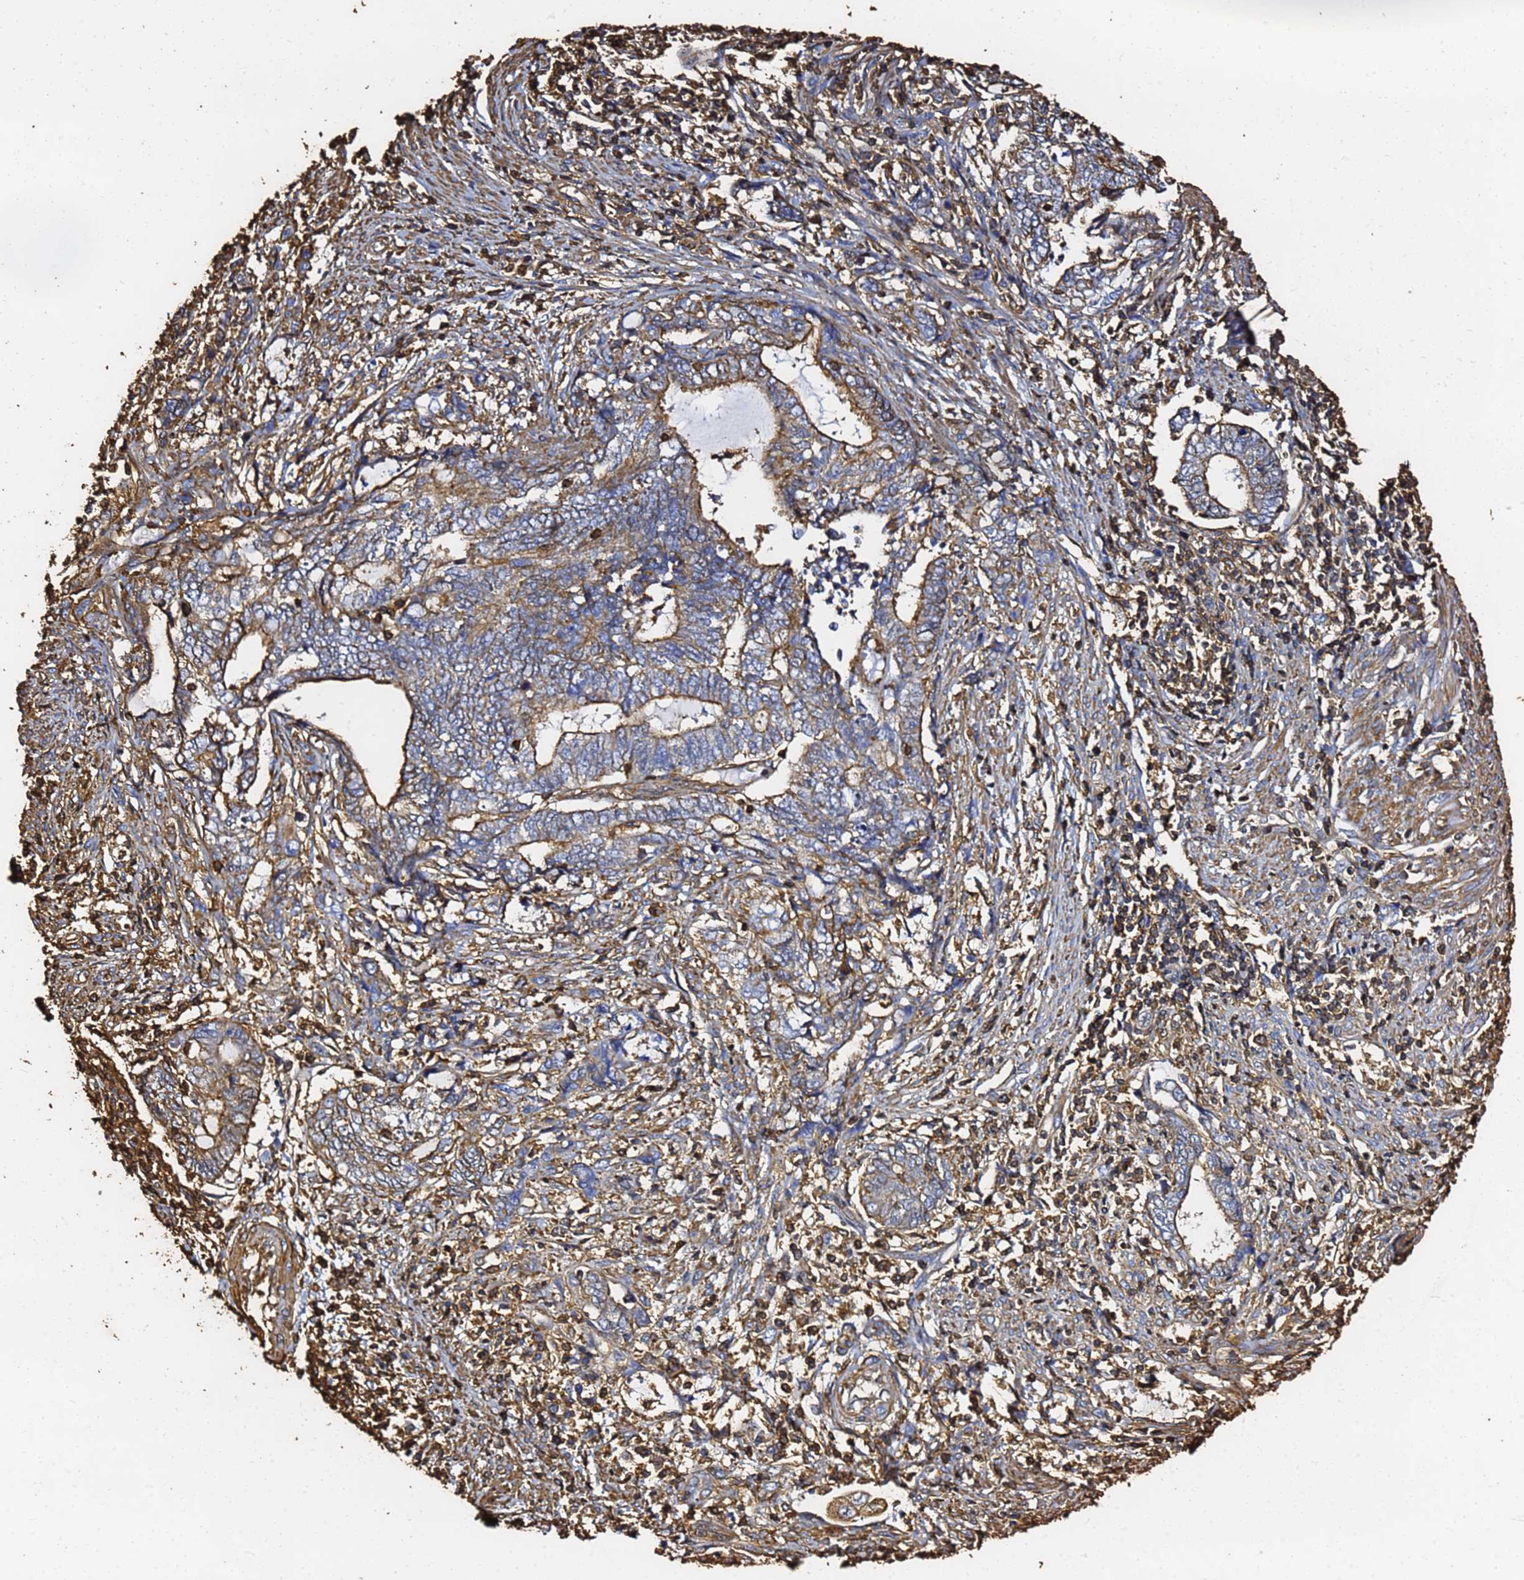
{"staining": {"intensity": "moderate", "quantity": "25%-75%", "location": "cytoplasmic/membranous"}, "tissue": "endometrial cancer", "cell_type": "Tumor cells", "image_type": "cancer", "snomed": [{"axis": "morphology", "description": "Adenocarcinoma, NOS"}, {"axis": "topography", "description": "Uterus"}, {"axis": "topography", "description": "Endometrium"}], "caption": "This is an image of immunohistochemistry staining of adenocarcinoma (endometrial), which shows moderate expression in the cytoplasmic/membranous of tumor cells.", "gene": "ACTB", "patient": {"sex": "female", "age": 70}}